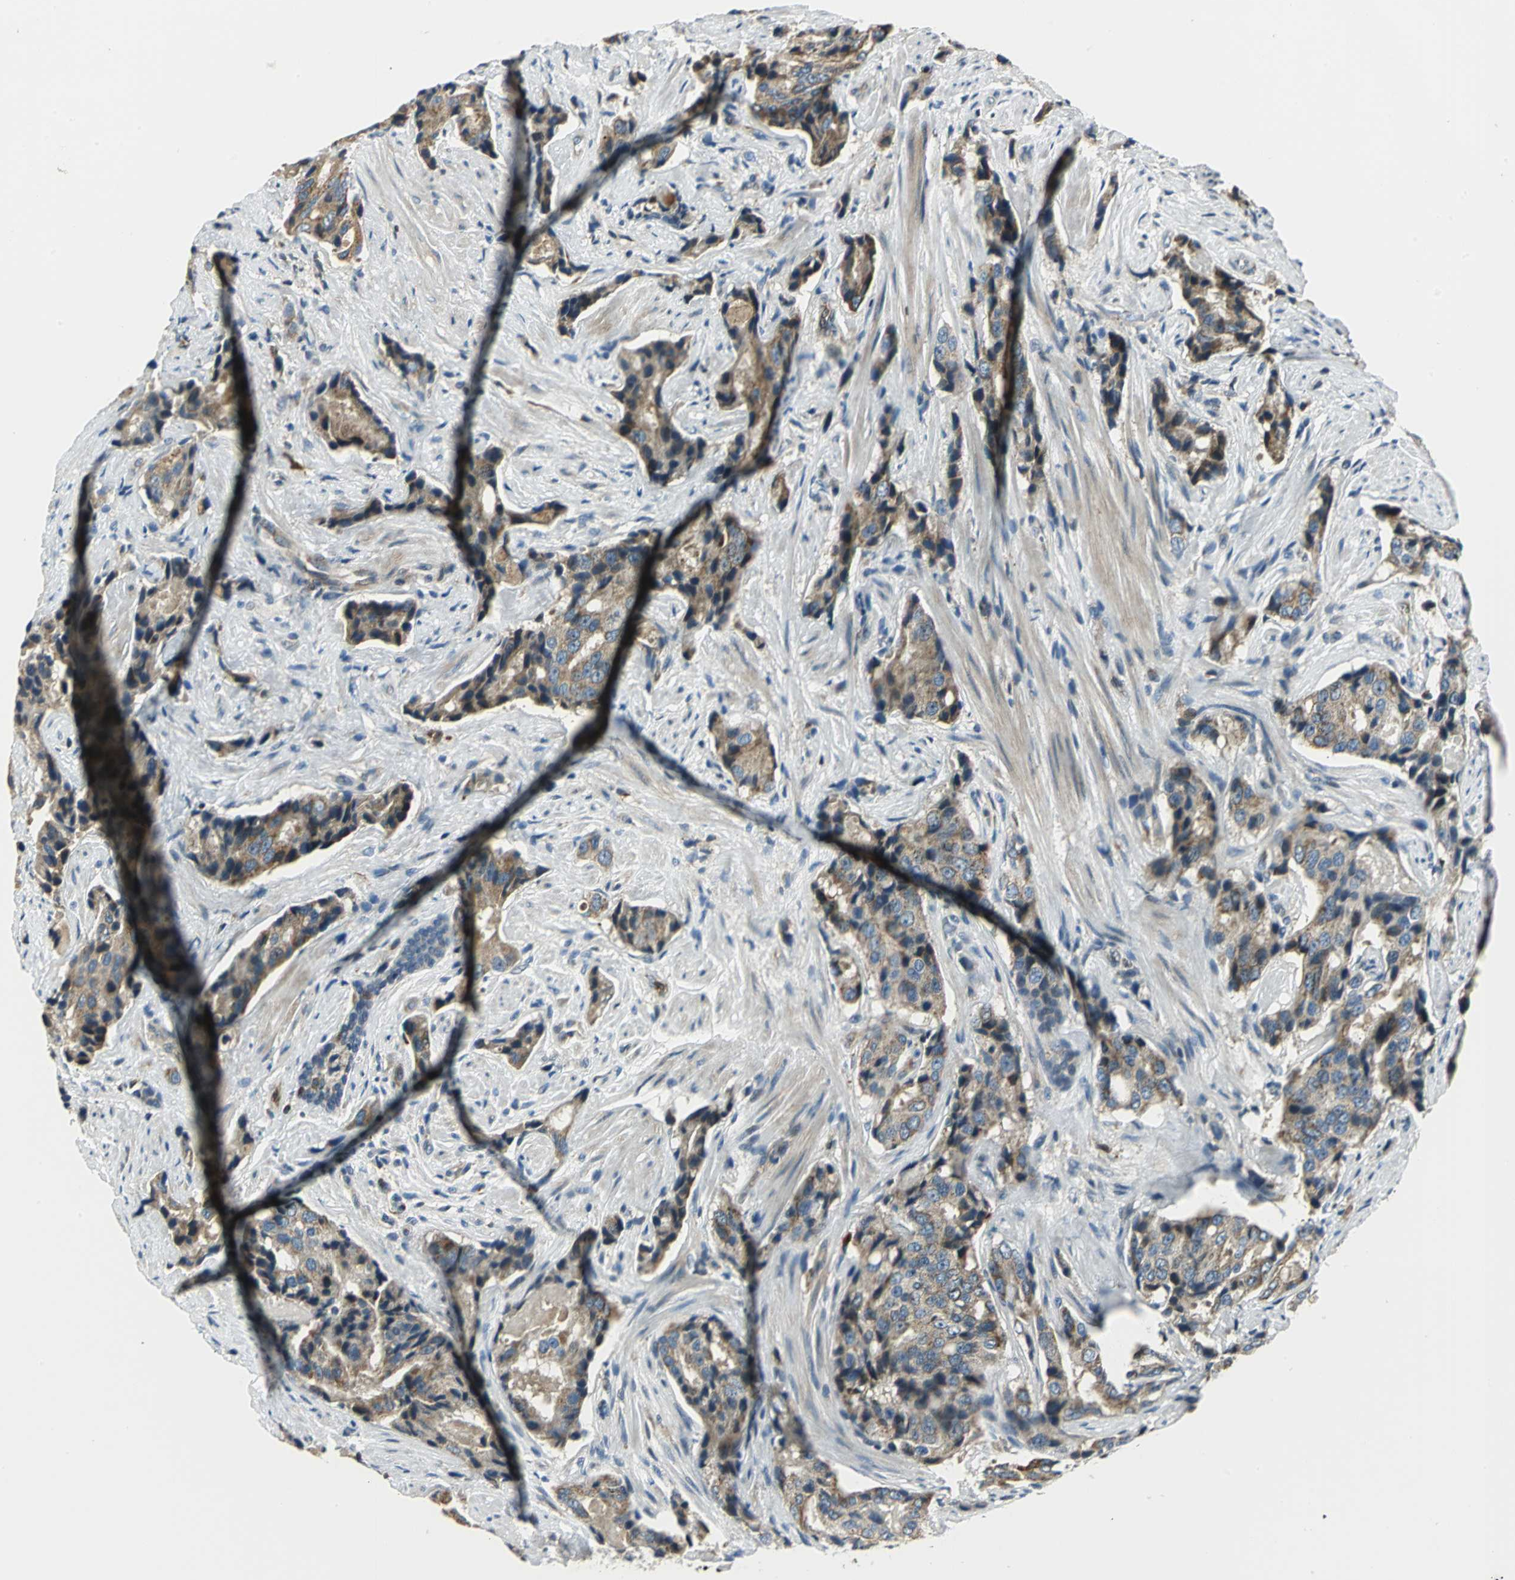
{"staining": {"intensity": "weak", "quantity": "25%-75%", "location": "cytoplasmic/membranous"}, "tissue": "prostate cancer", "cell_type": "Tumor cells", "image_type": "cancer", "snomed": [{"axis": "morphology", "description": "Adenocarcinoma, High grade"}, {"axis": "topography", "description": "Prostate"}], "caption": "A histopathology image of prostate cancer (adenocarcinoma (high-grade)) stained for a protein reveals weak cytoplasmic/membranous brown staining in tumor cells.", "gene": "USP40", "patient": {"sex": "male", "age": 58}}